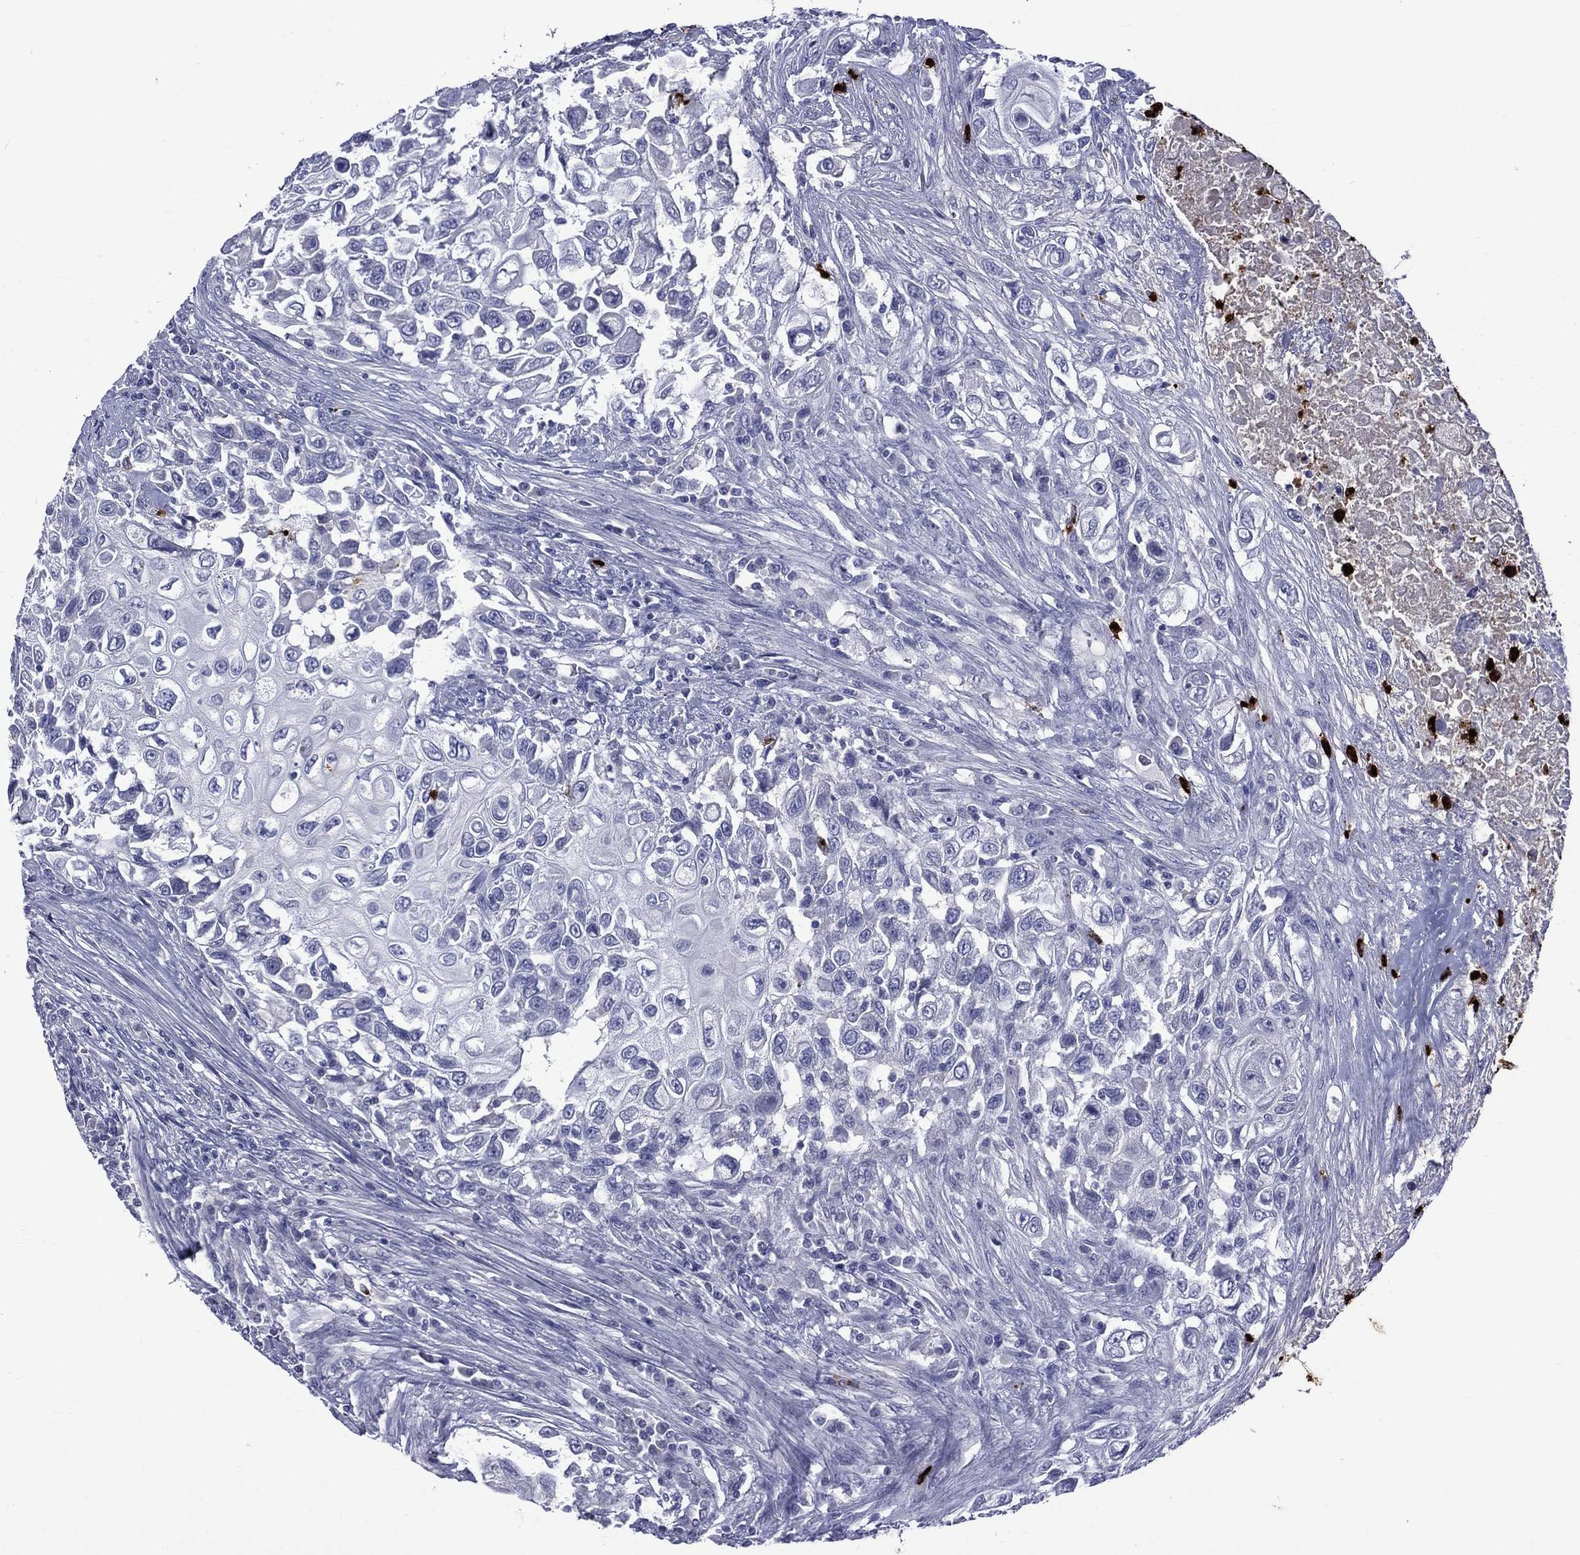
{"staining": {"intensity": "negative", "quantity": "none", "location": "none"}, "tissue": "urothelial cancer", "cell_type": "Tumor cells", "image_type": "cancer", "snomed": [{"axis": "morphology", "description": "Urothelial carcinoma, High grade"}, {"axis": "topography", "description": "Urinary bladder"}], "caption": "The image shows no significant positivity in tumor cells of high-grade urothelial carcinoma.", "gene": "ELANE", "patient": {"sex": "female", "age": 56}}